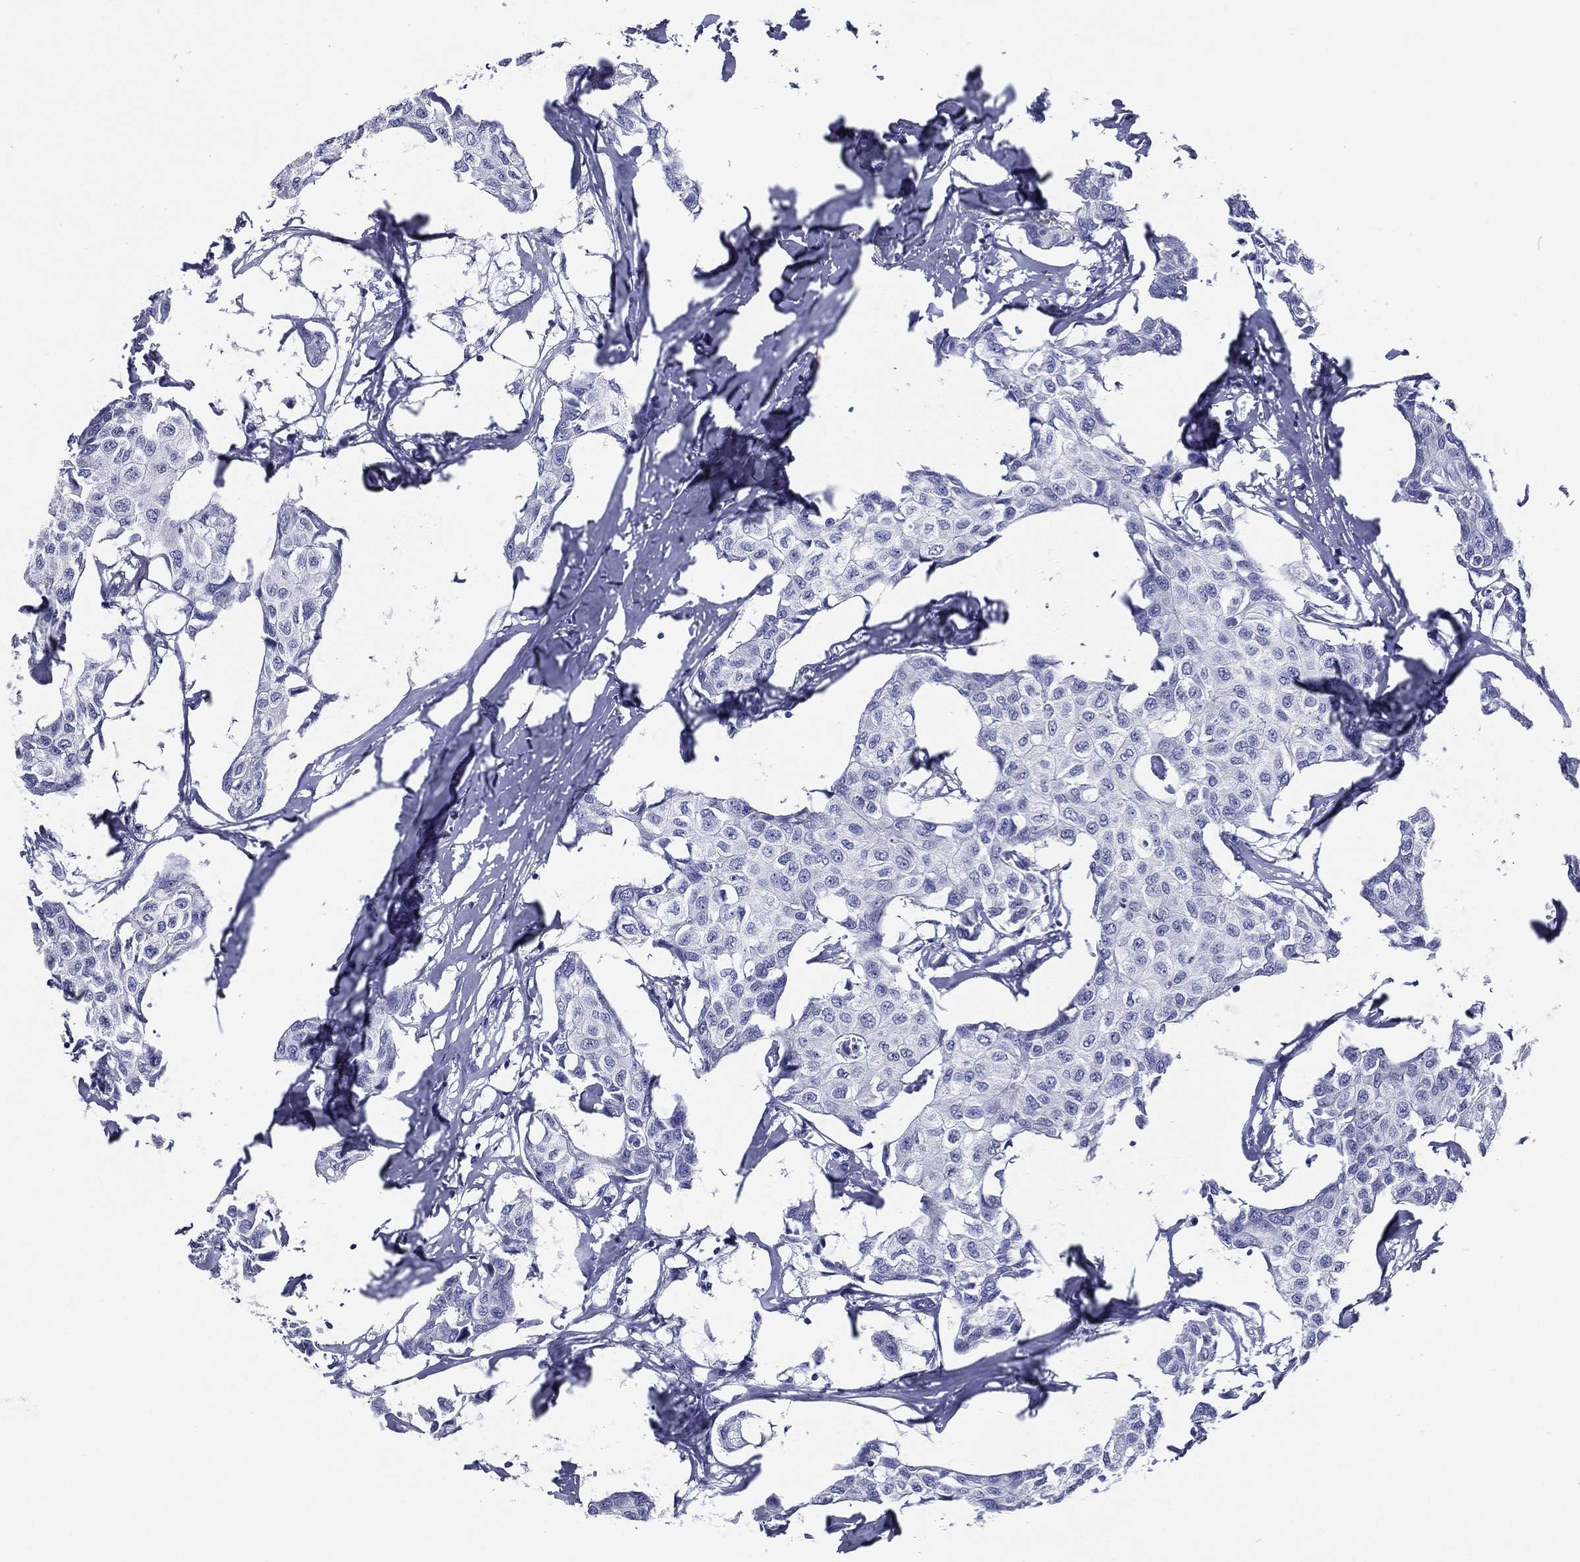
{"staining": {"intensity": "negative", "quantity": "none", "location": "none"}, "tissue": "breast cancer", "cell_type": "Tumor cells", "image_type": "cancer", "snomed": [{"axis": "morphology", "description": "Duct carcinoma"}, {"axis": "topography", "description": "Breast"}], "caption": "This is an immunohistochemistry (IHC) image of breast cancer (infiltrating ductal carcinoma). There is no expression in tumor cells.", "gene": "ACE2", "patient": {"sex": "female", "age": 80}}